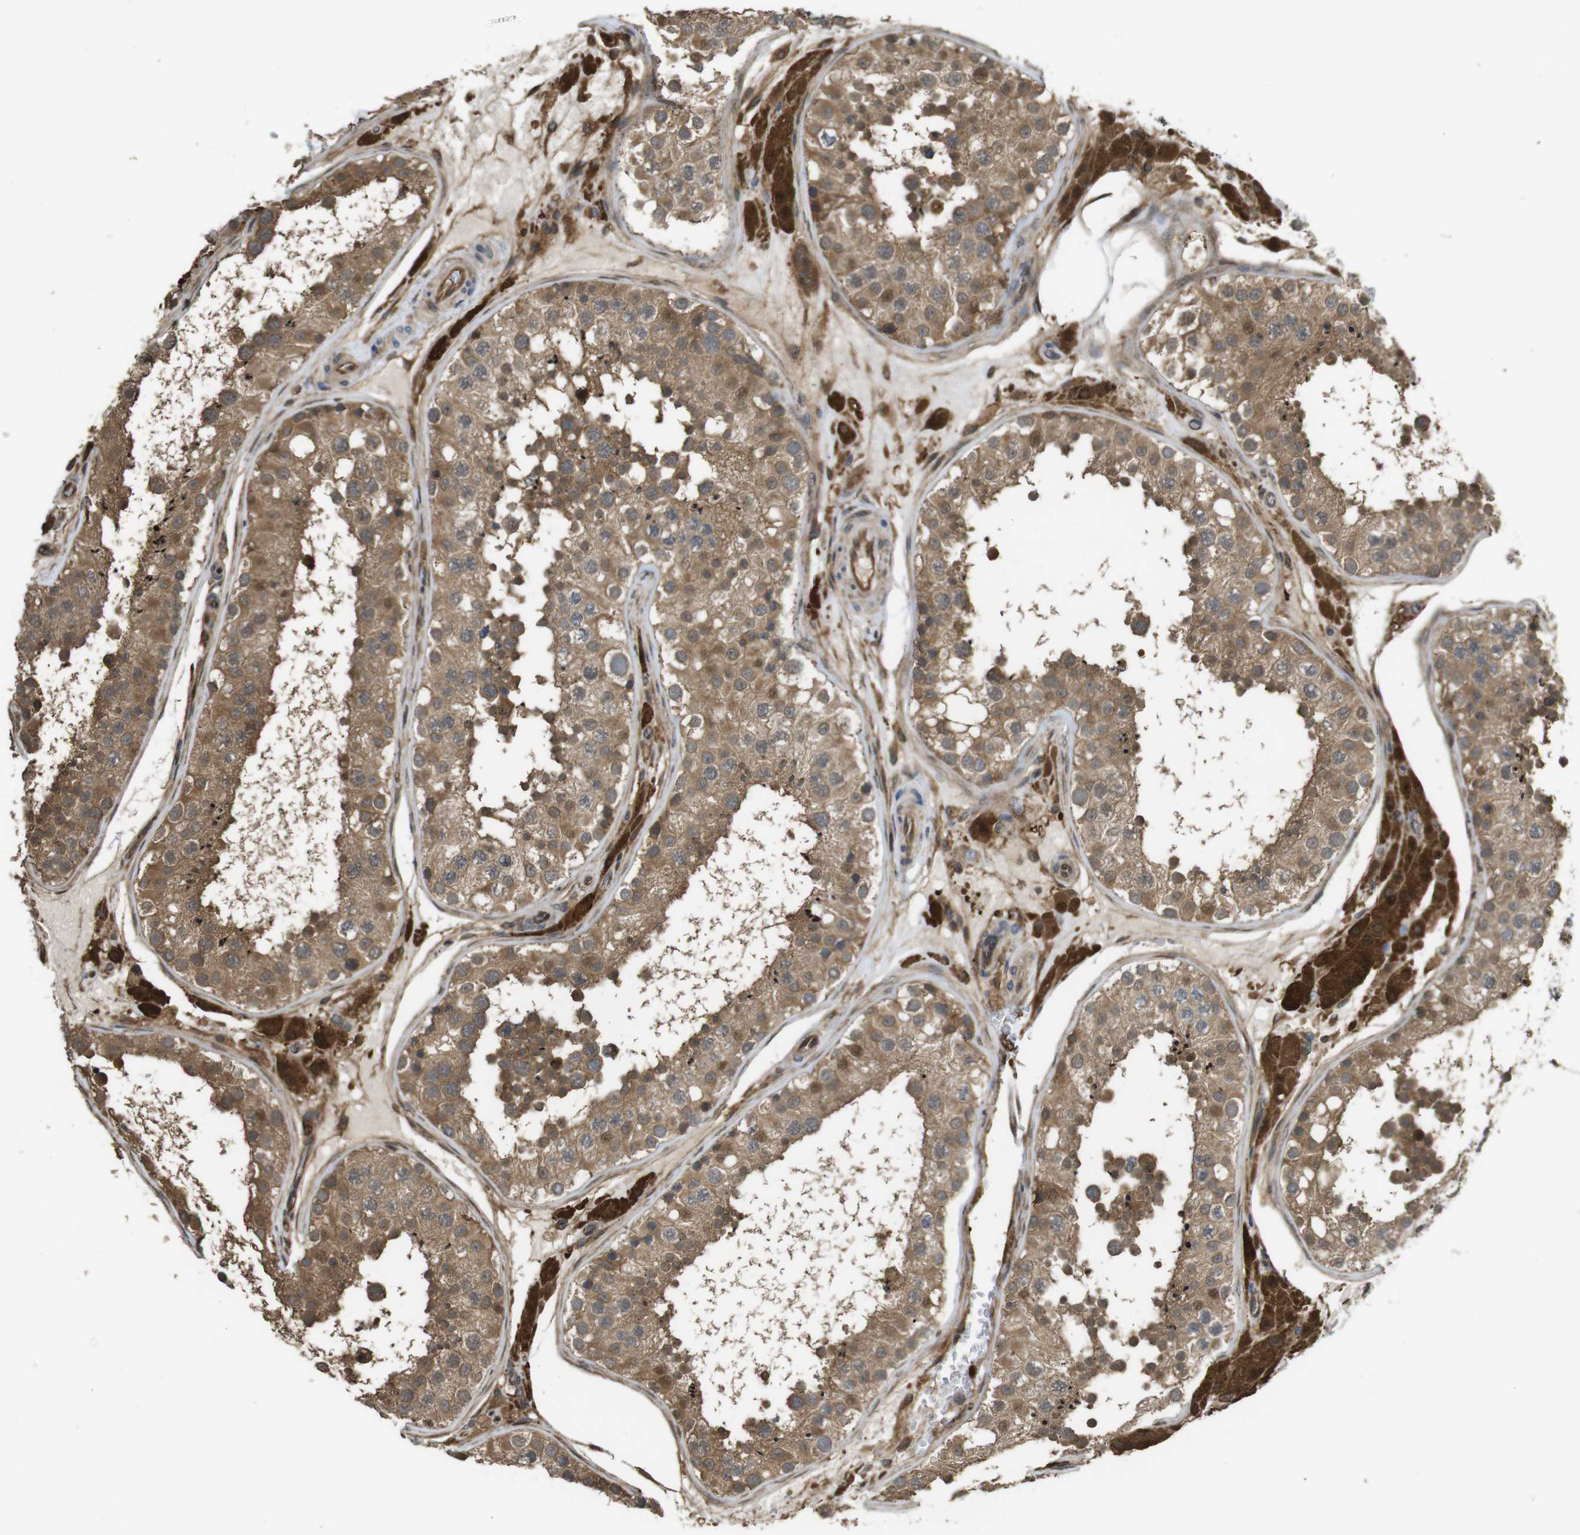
{"staining": {"intensity": "moderate", "quantity": ">75%", "location": "cytoplasmic/membranous"}, "tissue": "testis", "cell_type": "Cells in seminiferous ducts", "image_type": "normal", "snomed": [{"axis": "morphology", "description": "Normal tissue, NOS"}, {"axis": "topography", "description": "Testis"}], "caption": "Approximately >75% of cells in seminiferous ducts in unremarkable testis demonstrate moderate cytoplasmic/membranous protein staining as visualized by brown immunohistochemical staining.", "gene": "ARHGDIA", "patient": {"sex": "male", "age": 26}}